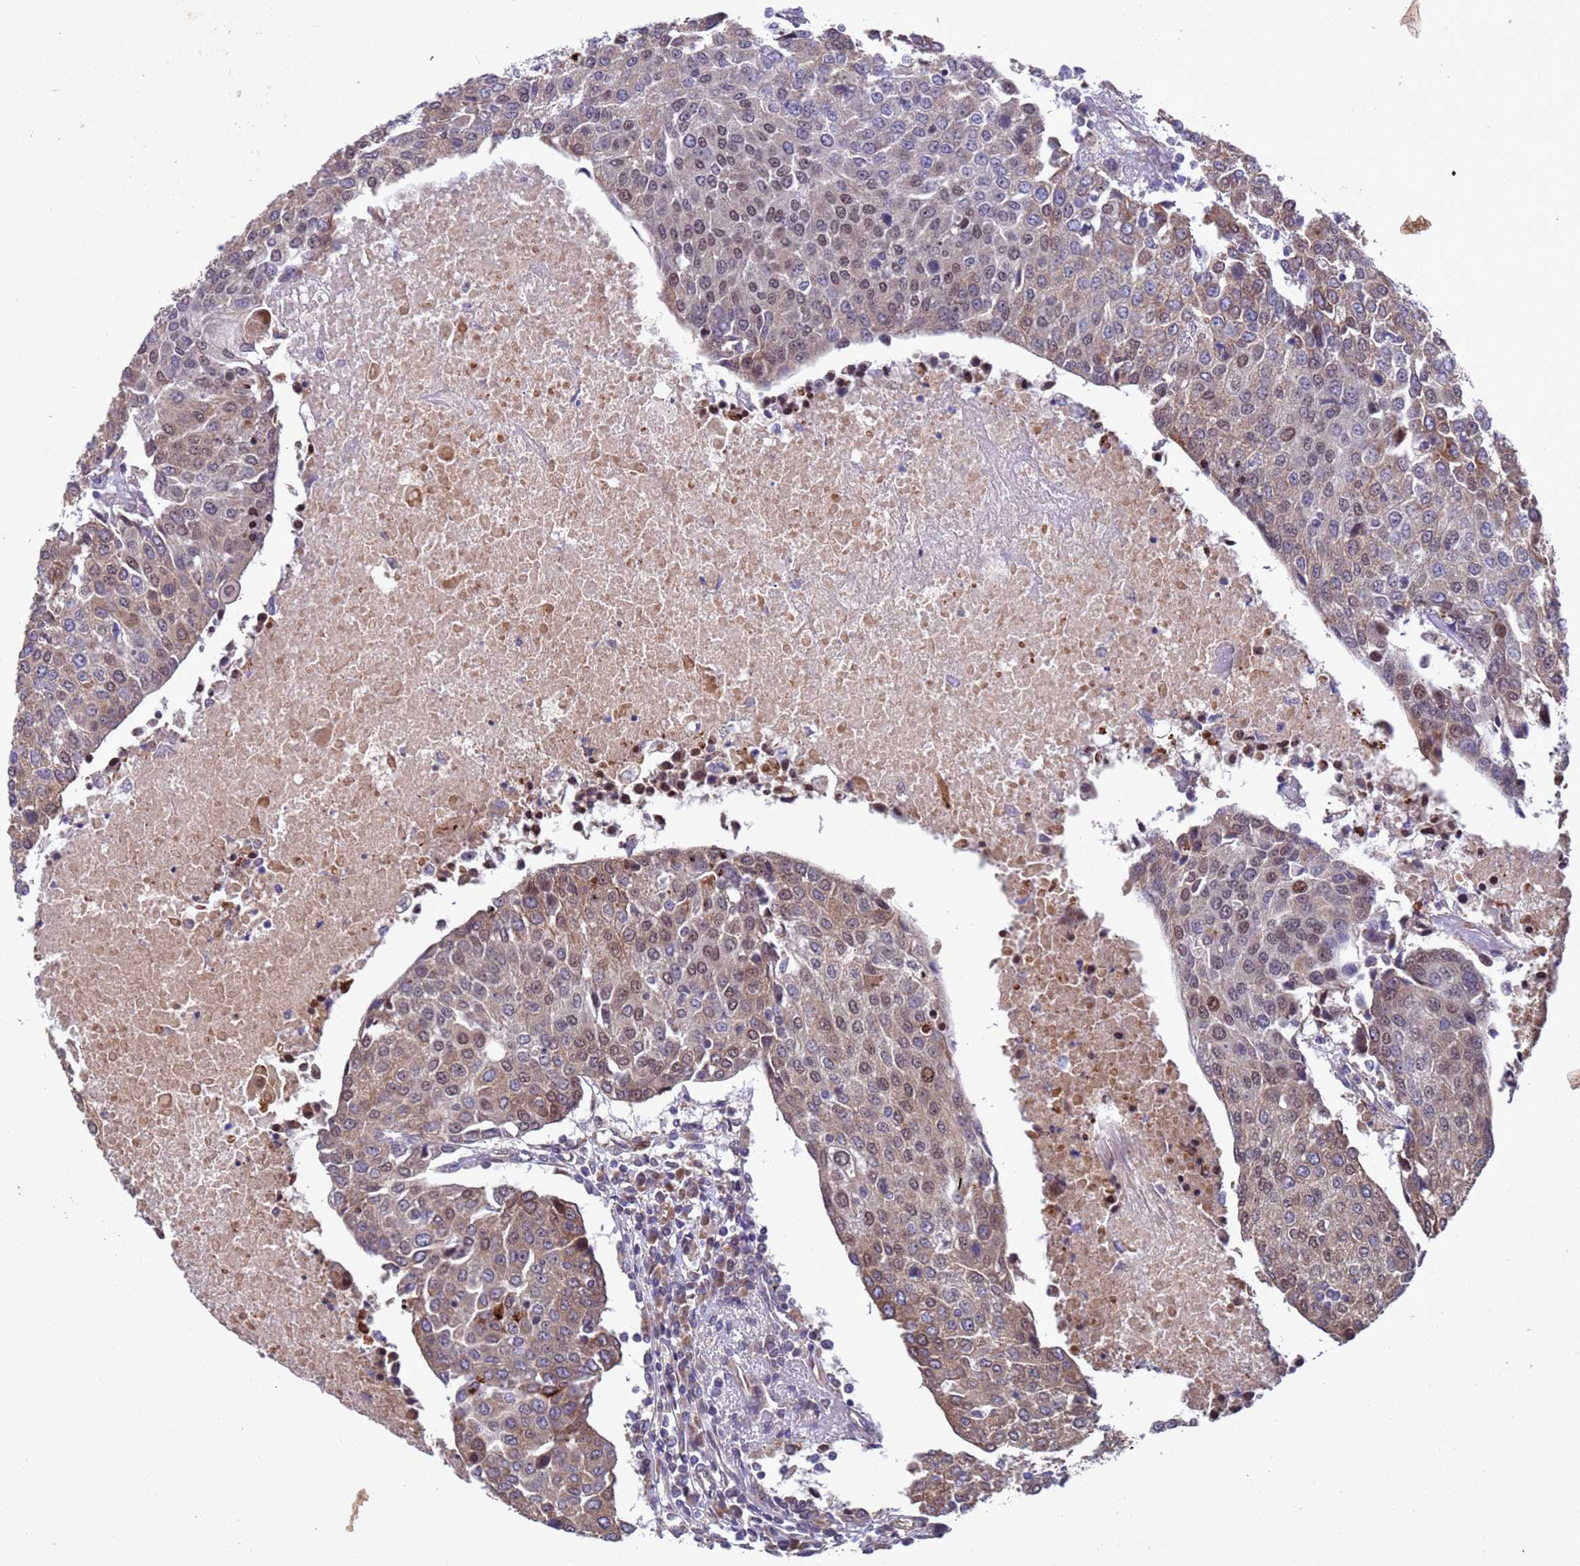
{"staining": {"intensity": "moderate", "quantity": "25%-75%", "location": "cytoplasmic/membranous,nuclear"}, "tissue": "urothelial cancer", "cell_type": "Tumor cells", "image_type": "cancer", "snomed": [{"axis": "morphology", "description": "Urothelial carcinoma, High grade"}, {"axis": "topography", "description": "Urinary bladder"}], "caption": "A brown stain labels moderate cytoplasmic/membranous and nuclear expression of a protein in human urothelial carcinoma (high-grade) tumor cells.", "gene": "TBK1", "patient": {"sex": "female", "age": 85}}